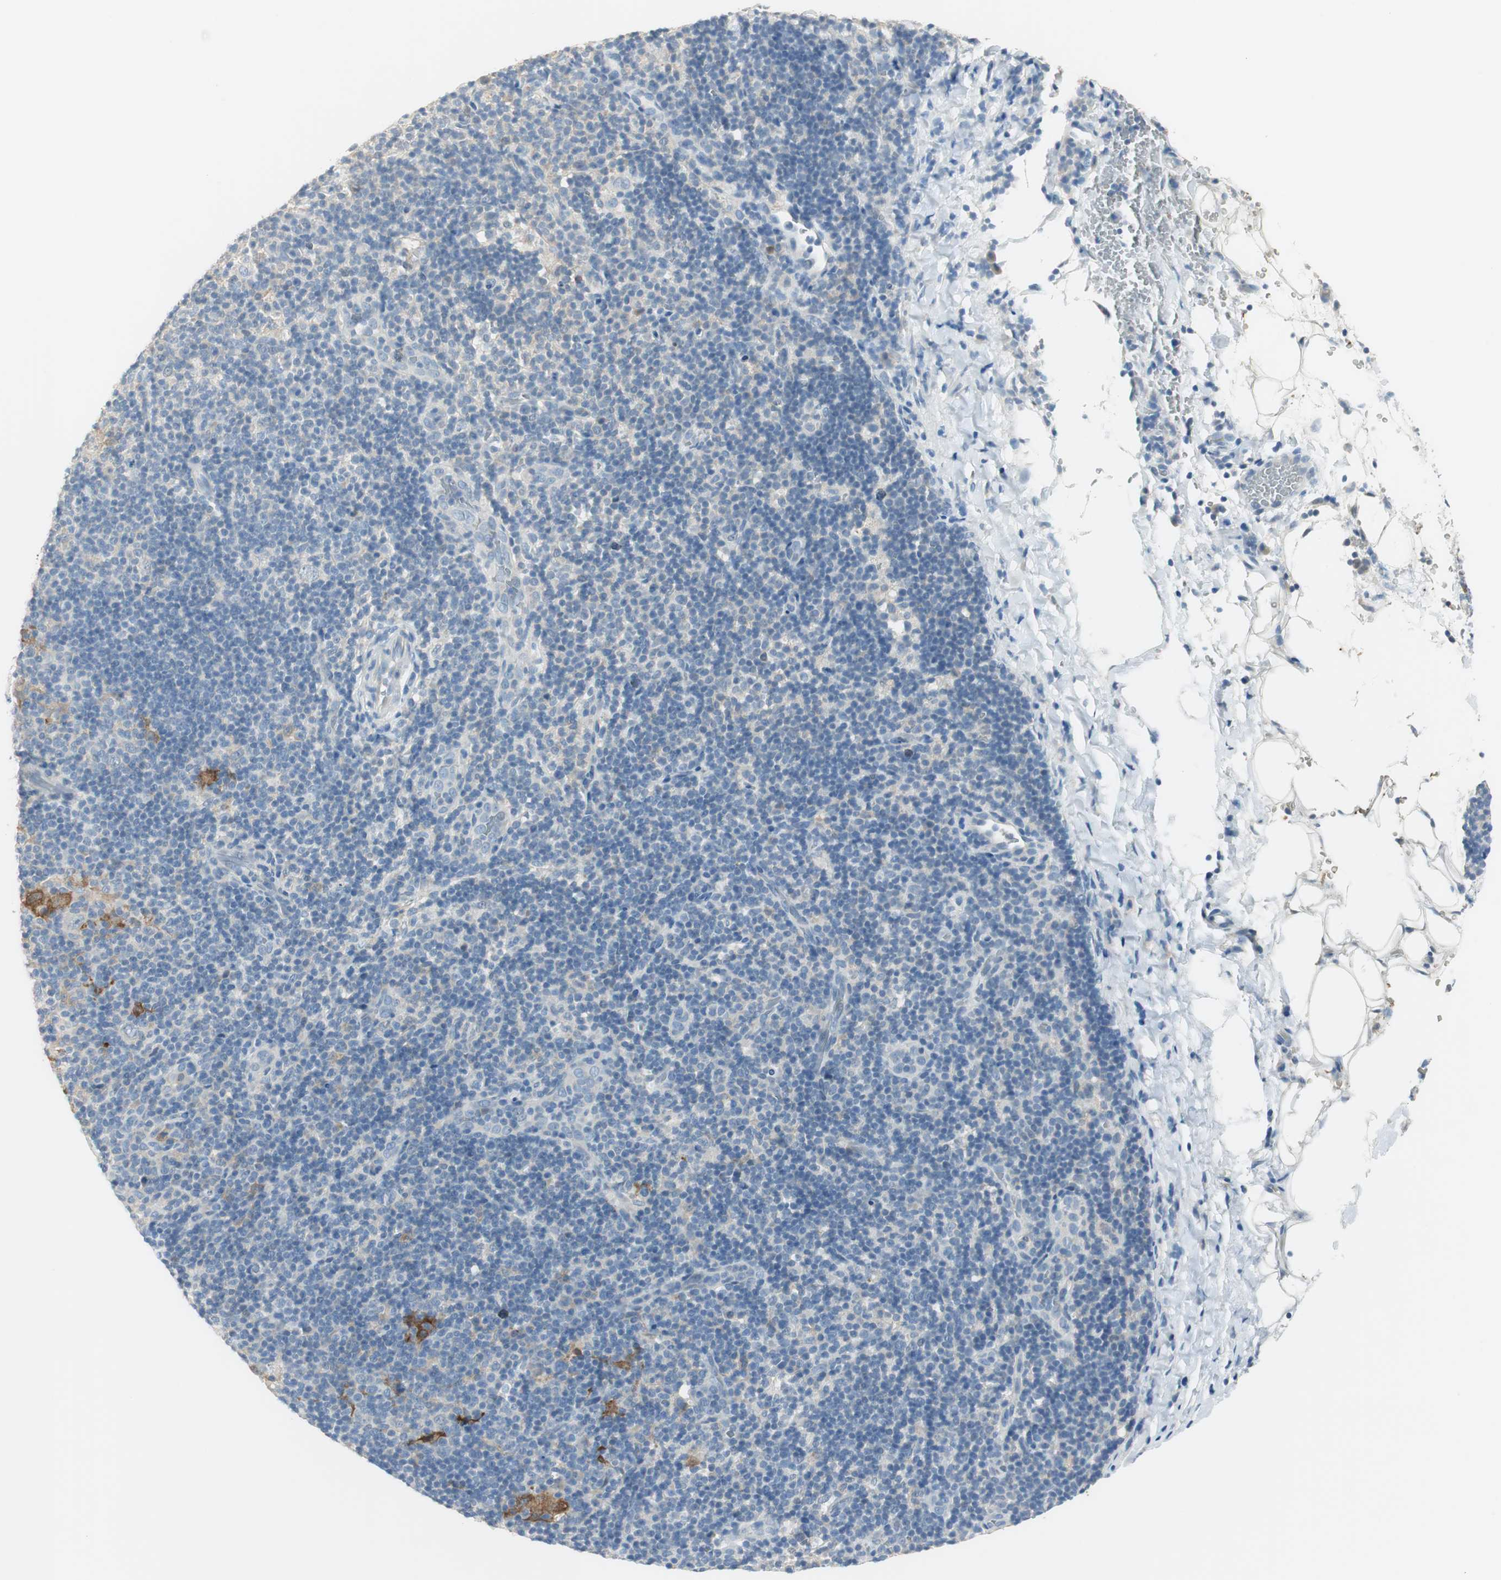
{"staining": {"intensity": "negative", "quantity": "none", "location": "none"}, "tissue": "lymphoma", "cell_type": "Tumor cells", "image_type": "cancer", "snomed": [{"axis": "morphology", "description": "Hodgkin's disease, NOS"}, {"axis": "topography", "description": "Lymph node"}], "caption": "Immunohistochemical staining of human Hodgkin's disease displays no significant positivity in tumor cells.", "gene": "MSTO1", "patient": {"sex": "female", "age": 57}}